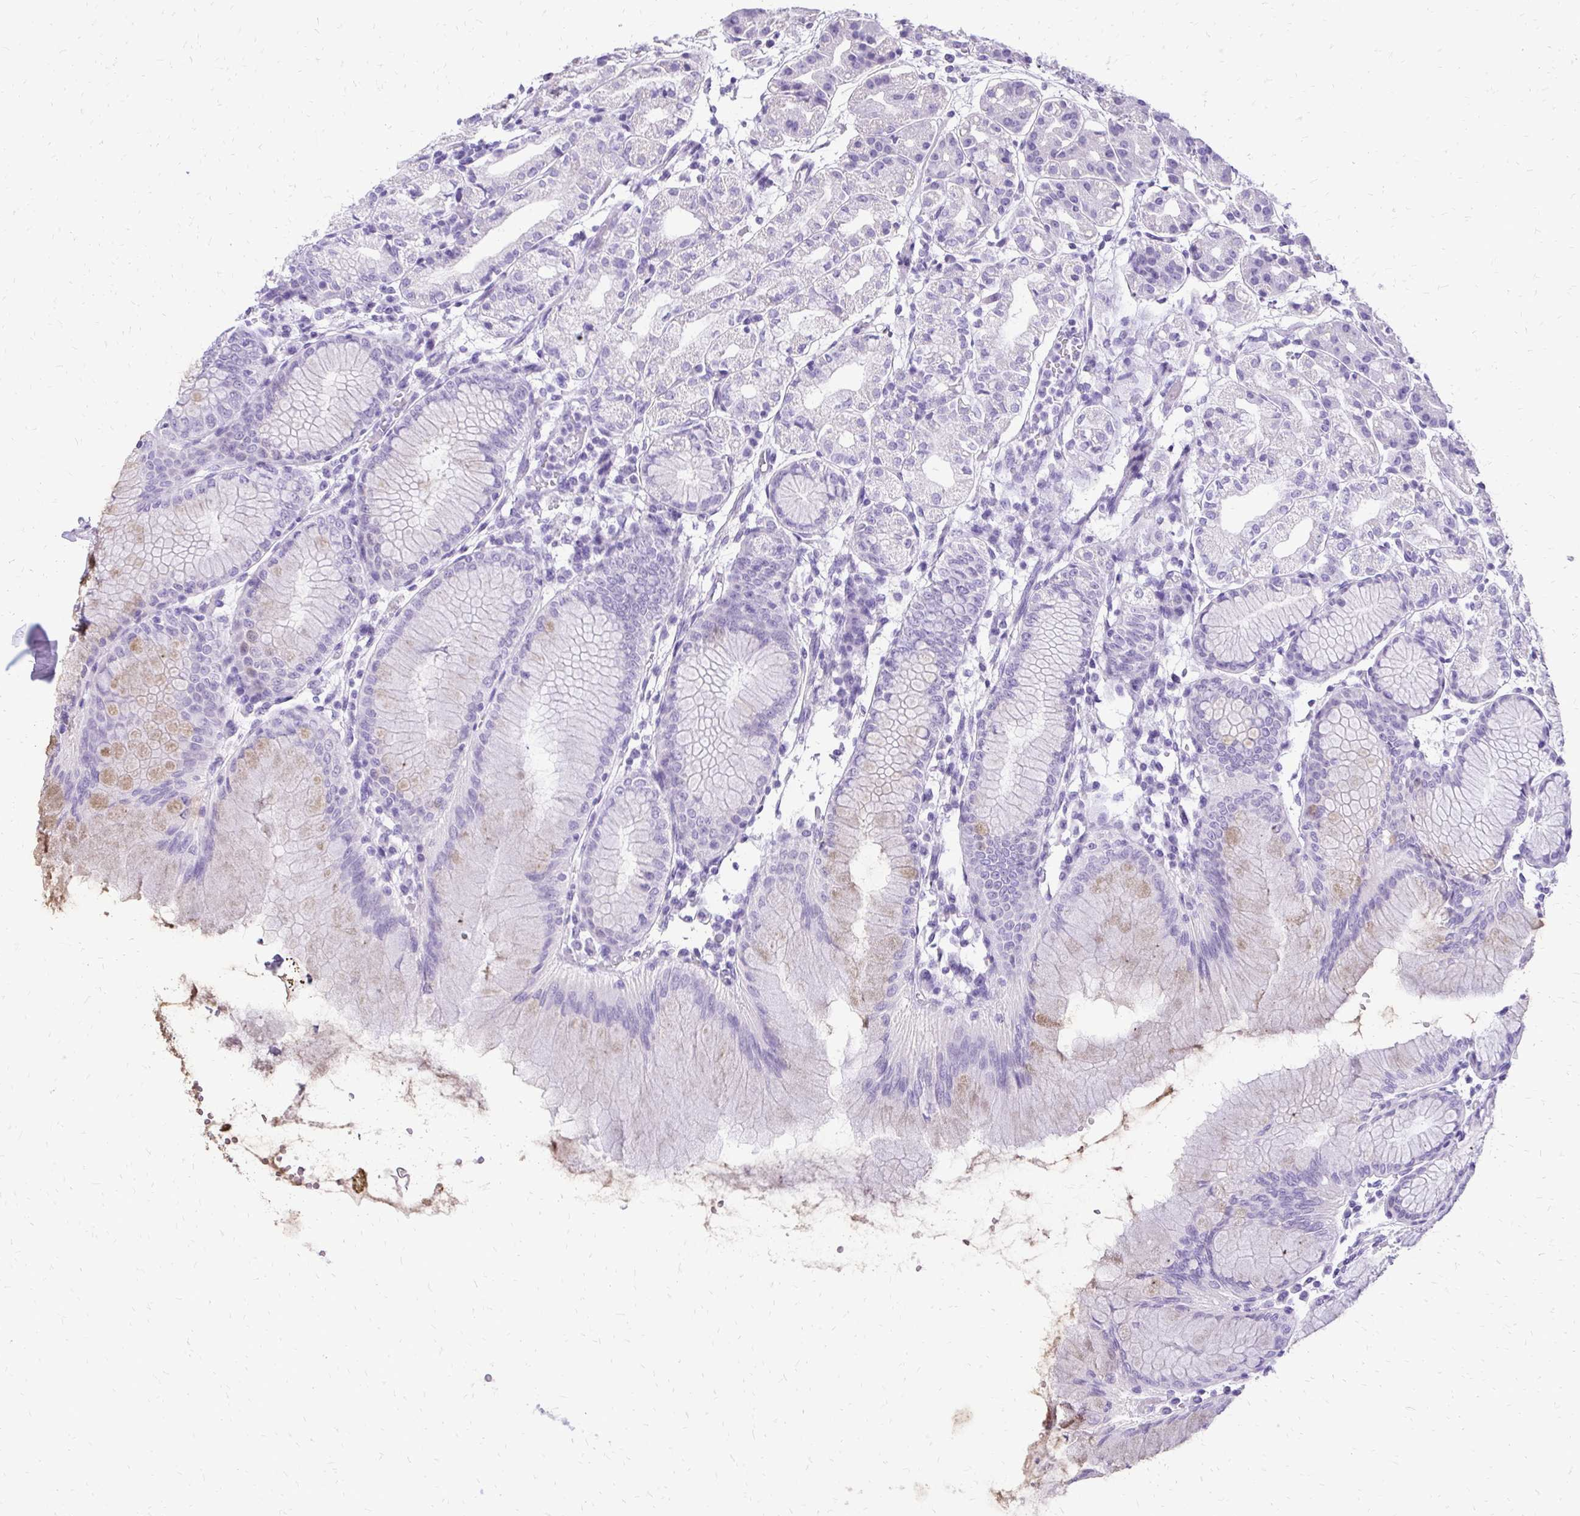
{"staining": {"intensity": "weak", "quantity": "<25%", "location": "cytoplasmic/membranous"}, "tissue": "stomach", "cell_type": "Glandular cells", "image_type": "normal", "snomed": [{"axis": "morphology", "description": "Normal tissue, NOS"}, {"axis": "topography", "description": "Stomach"}], "caption": "DAB (3,3'-diaminobenzidine) immunohistochemical staining of normal stomach shows no significant positivity in glandular cells.", "gene": "SLC32A1", "patient": {"sex": "female", "age": 57}}